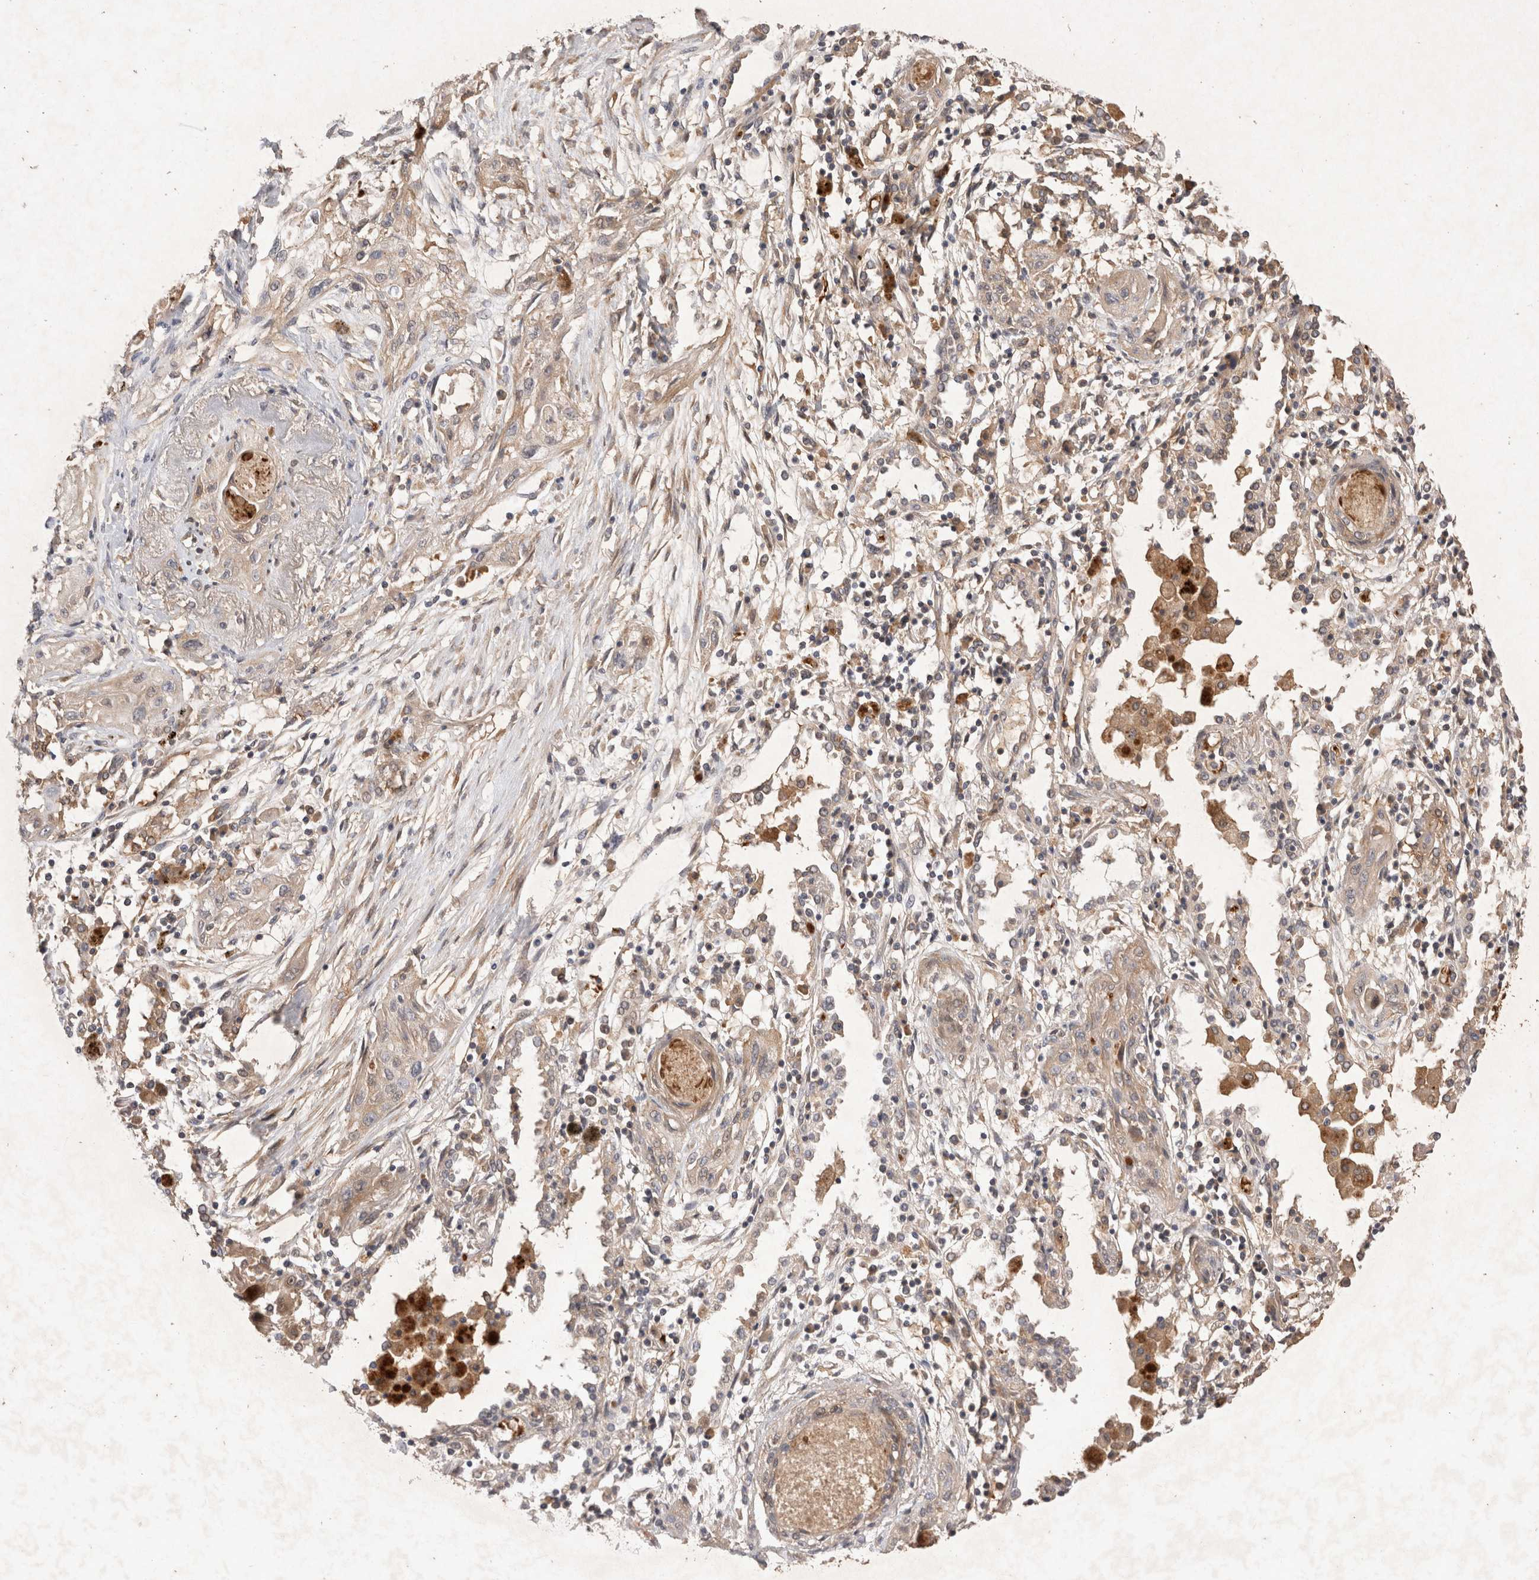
{"staining": {"intensity": "weak", "quantity": "25%-75%", "location": "cytoplasmic/membranous"}, "tissue": "lung cancer", "cell_type": "Tumor cells", "image_type": "cancer", "snomed": [{"axis": "morphology", "description": "Squamous cell carcinoma, NOS"}, {"axis": "topography", "description": "Lung"}], "caption": "Lung squamous cell carcinoma was stained to show a protein in brown. There is low levels of weak cytoplasmic/membranous staining in about 25%-75% of tumor cells.", "gene": "FAM221A", "patient": {"sex": "female", "age": 47}}